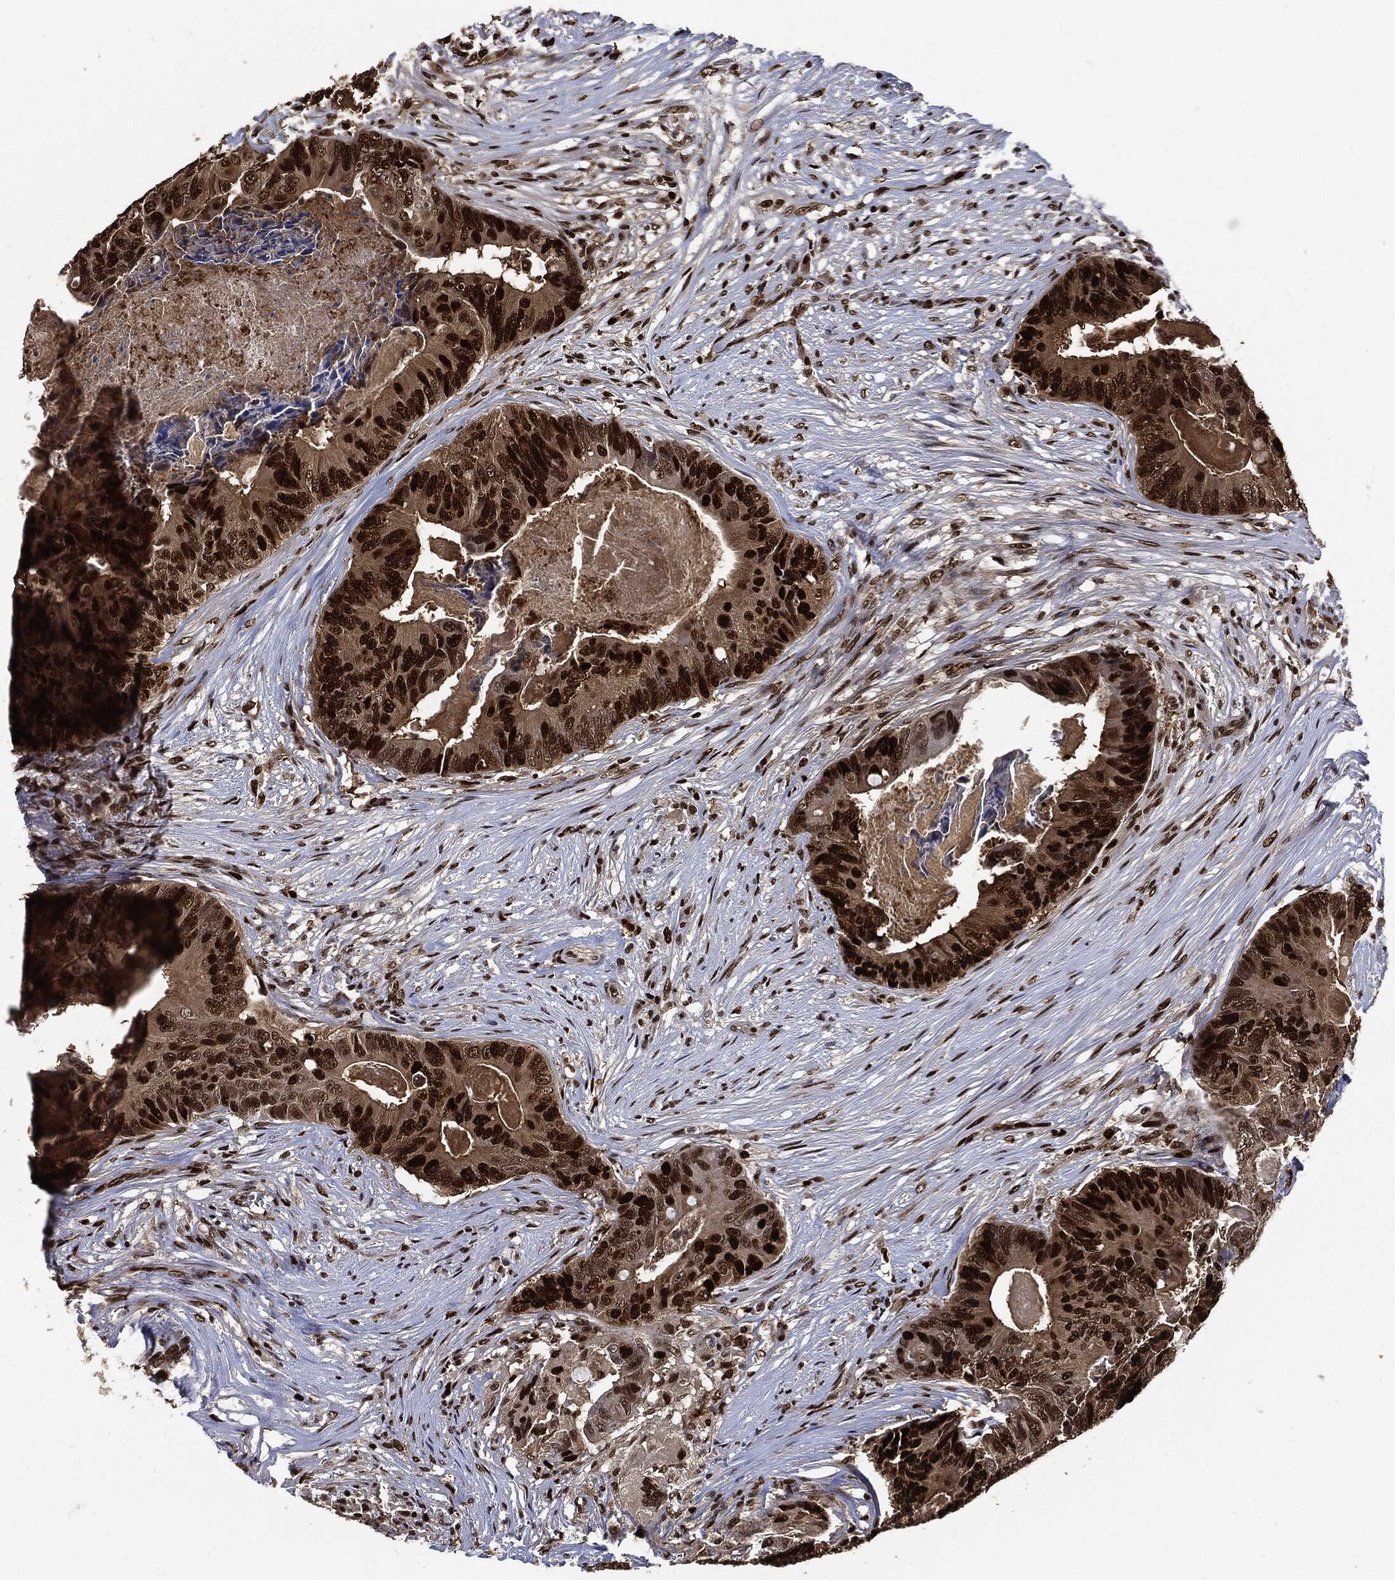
{"staining": {"intensity": "strong", "quantity": ">75%", "location": "nuclear"}, "tissue": "colorectal cancer", "cell_type": "Tumor cells", "image_type": "cancer", "snomed": [{"axis": "morphology", "description": "Adenocarcinoma, NOS"}, {"axis": "topography", "description": "Colon"}], "caption": "Strong nuclear expression for a protein is present in about >75% of tumor cells of adenocarcinoma (colorectal) using IHC.", "gene": "PCNA", "patient": {"sex": "male", "age": 84}}